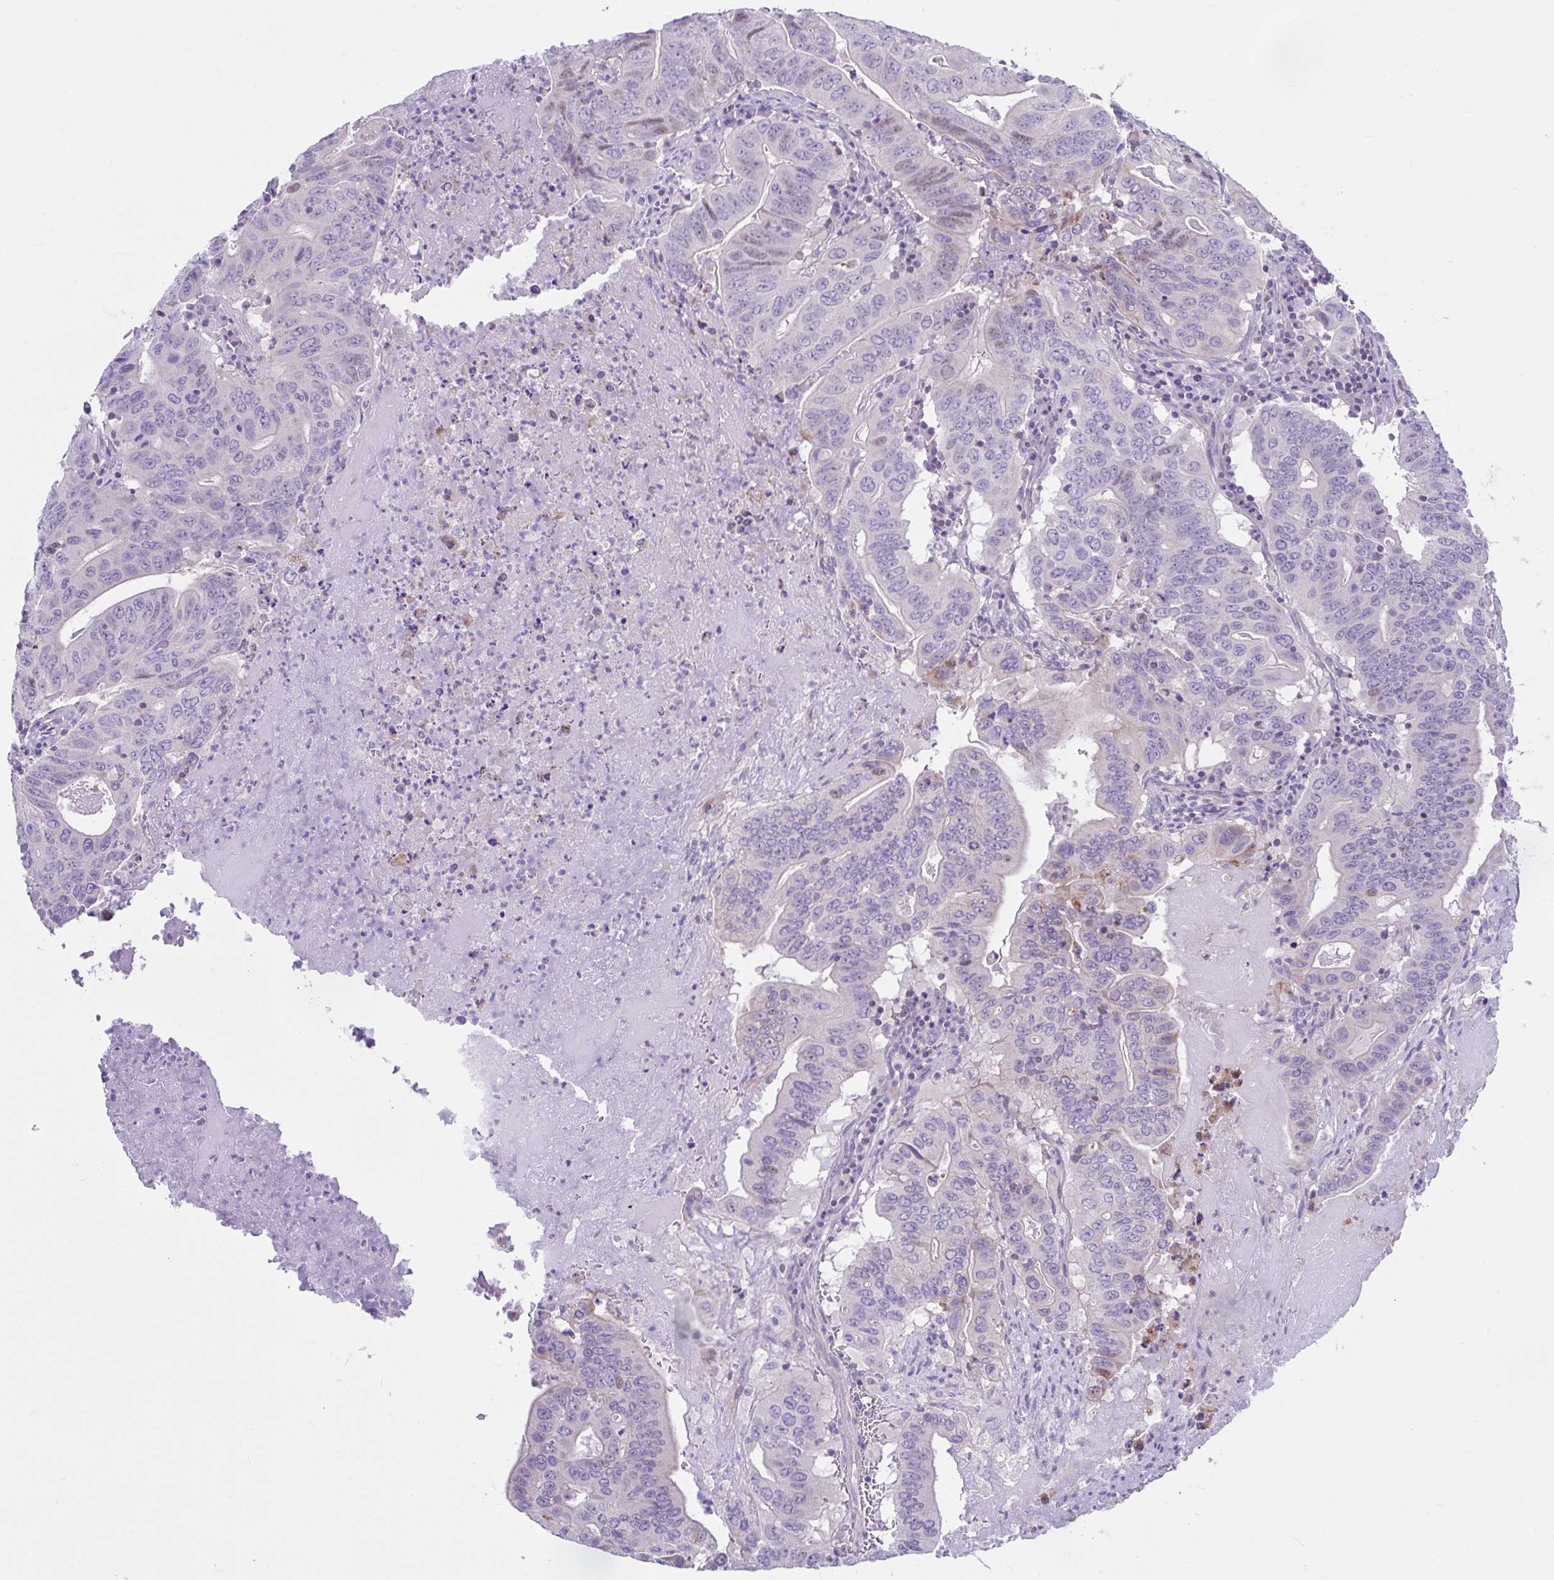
{"staining": {"intensity": "weak", "quantity": "<25%", "location": "nuclear"}, "tissue": "lung cancer", "cell_type": "Tumor cells", "image_type": "cancer", "snomed": [{"axis": "morphology", "description": "Adenocarcinoma, NOS"}, {"axis": "topography", "description": "Lung"}], "caption": "IHC of adenocarcinoma (lung) displays no staining in tumor cells. (DAB (3,3'-diaminobenzidine) immunohistochemistry visualized using brightfield microscopy, high magnification).", "gene": "D2HGDH", "patient": {"sex": "female", "age": 60}}